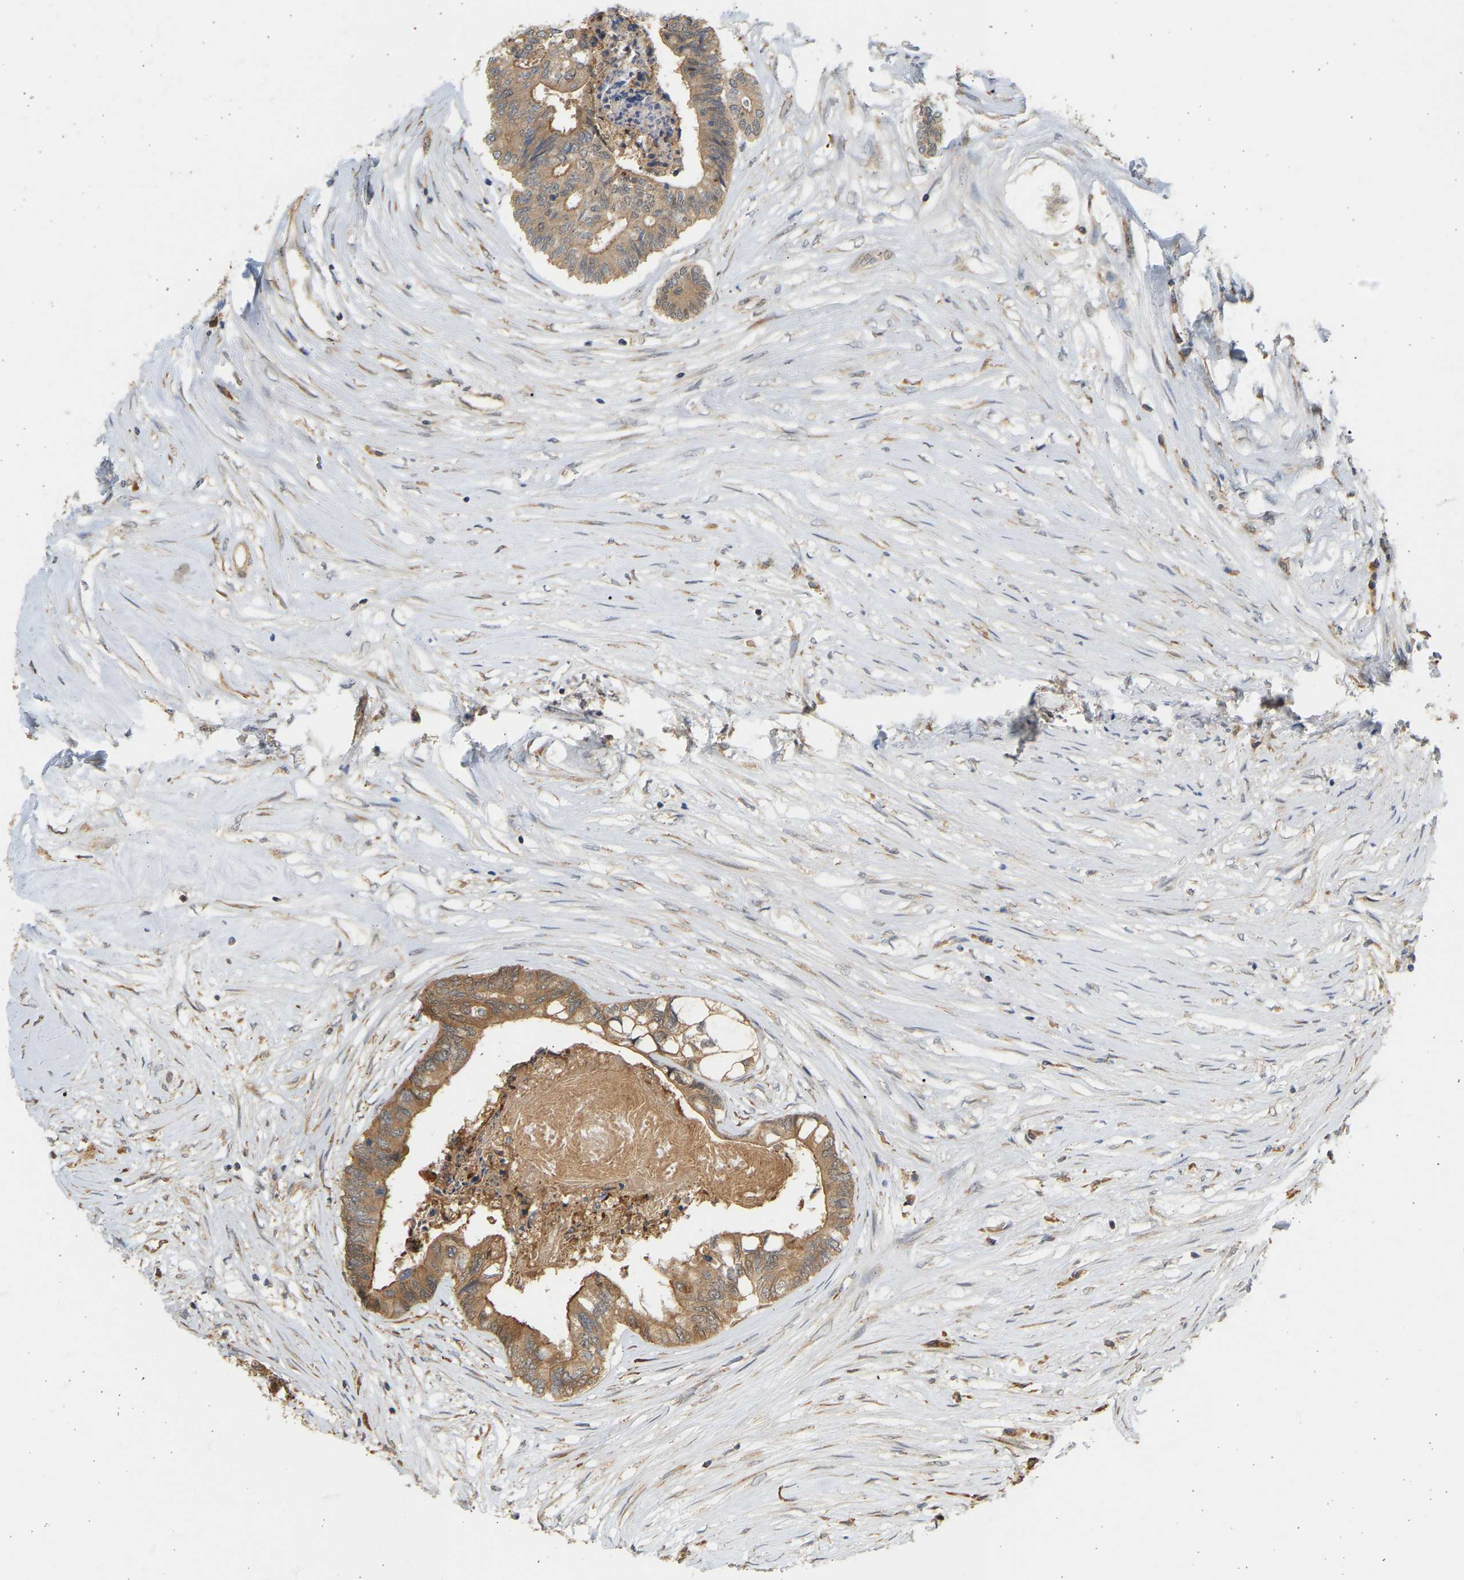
{"staining": {"intensity": "moderate", "quantity": ">75%", "location": "cytoplasmic/membranous"}, "tissue": "colorectal cancer", "cell_type": "Tumor cells", "image_type": "cancer", "snomed": [{"axis": "morphology", "description": "Adenocarcinoma, NOS"}, {"axis": "topography", "description": "Rectum"}], "caption": "A brown stain labels moderate cytoplasmic/membranous staining of a protein in human colorectal adenocarcinoma tumor cells. (Stains: DAB (3,3'-diaminobenzidine) in brown, nuclei in blue, Microscopy: brightfield microscopy at high magnification).", "gene": "B4GALT6", "patient": {"sex": "male", "age": 63}}